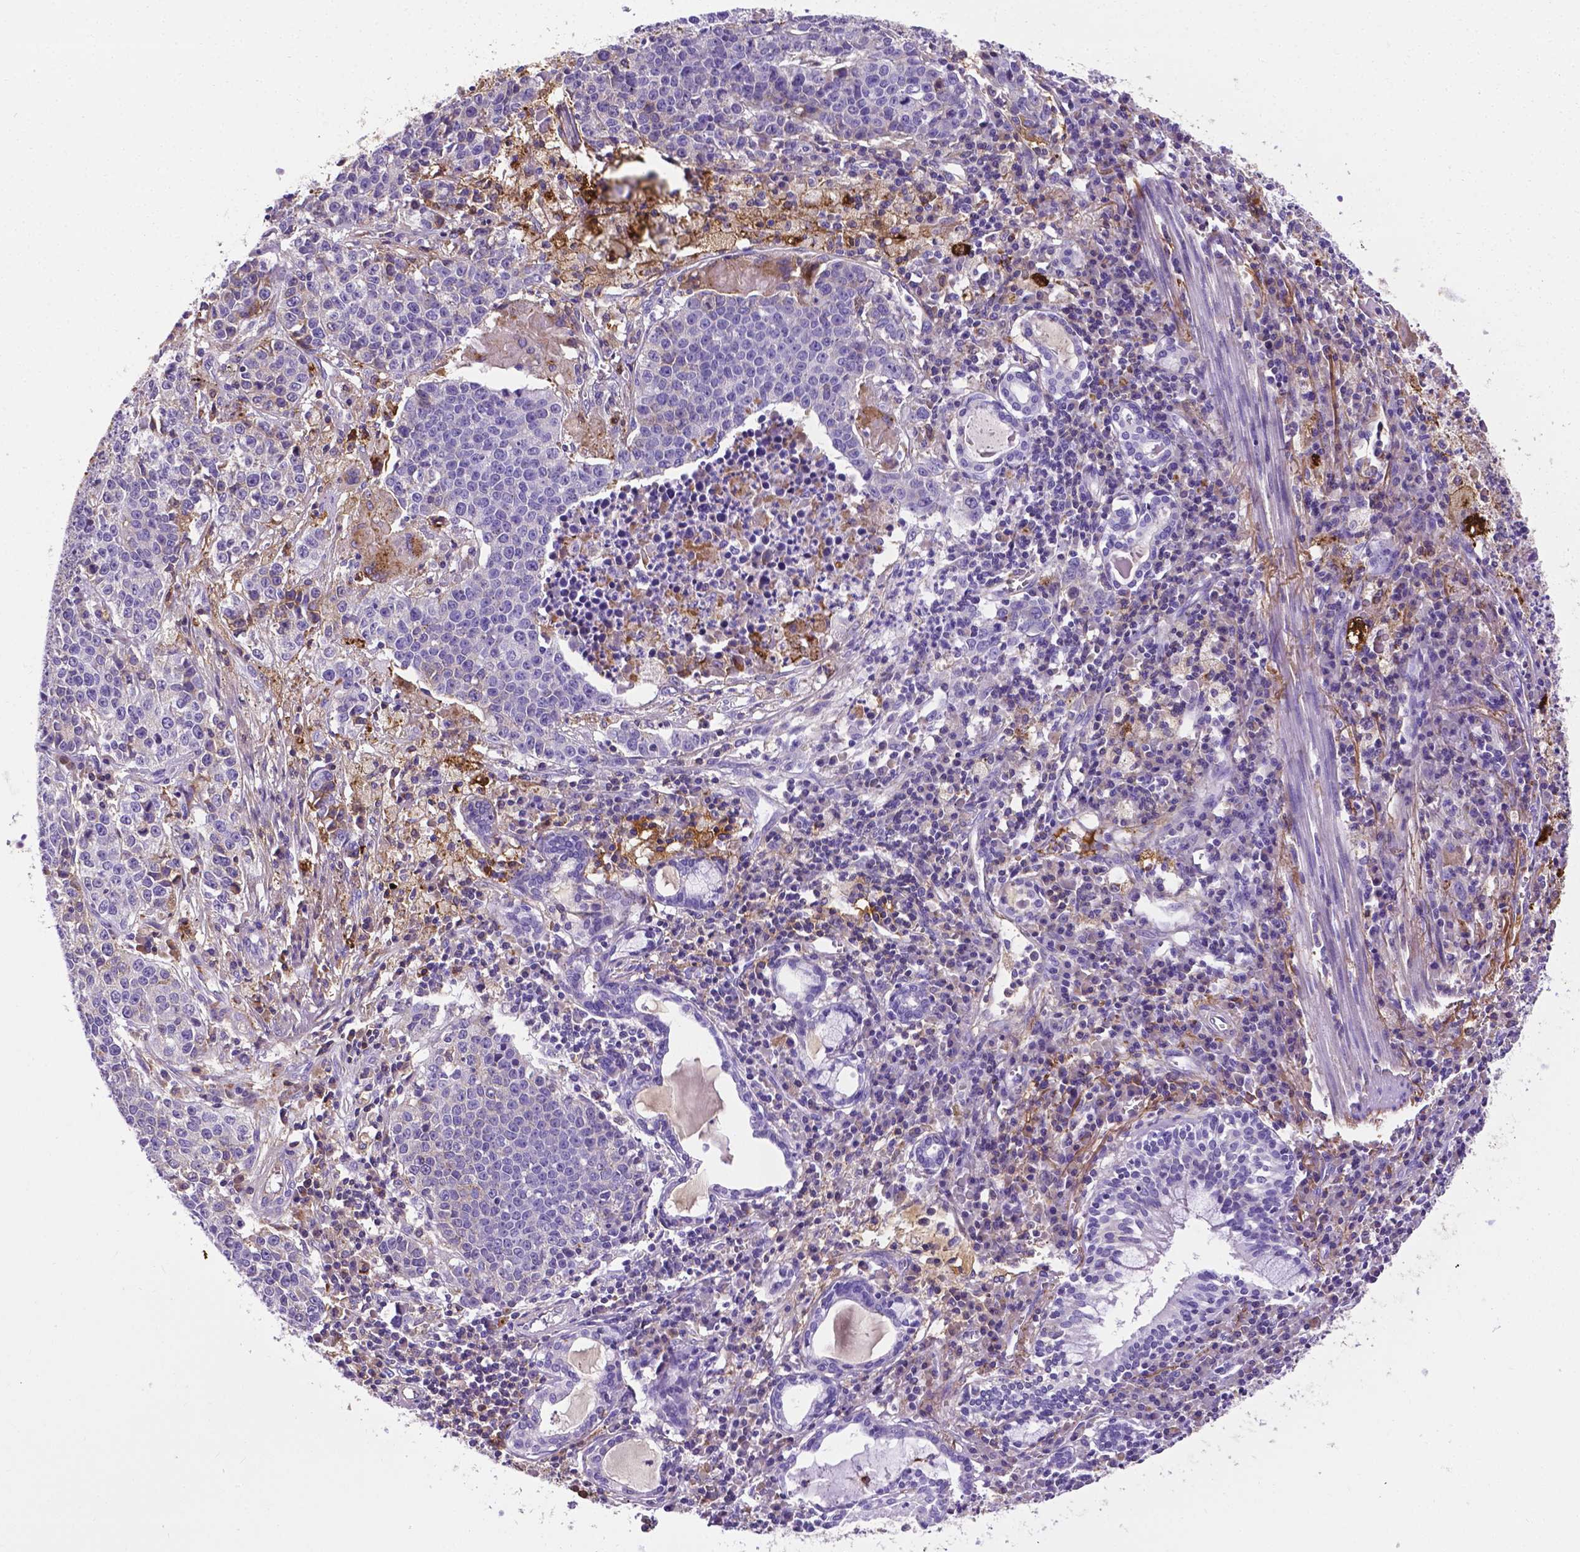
{"staining": {"intensity": "negative", "quantity": "none", "location": "none"}, "tissue": "lung cancer", "cell_type": "Tumor cells", "image_type": "cancer", "snomed": [{"axis": "morphology", "description": "Squamous cell carcinoma, NOS"}, {"axis": "morphology", "description": "Squamous cell carcinoma, metastatic, NOS"}, {"axis": "topography", "description": "Lung"}, {"axis": "topography", "description": "Pleura, NOS"}], "caption": "Immunohistochemistry image of lung cancer stained for a protein (brown), which demonstrates no positivity in tumor cells.", "gene": "APOE", "patient": {"sex": "male", "age": 72}}